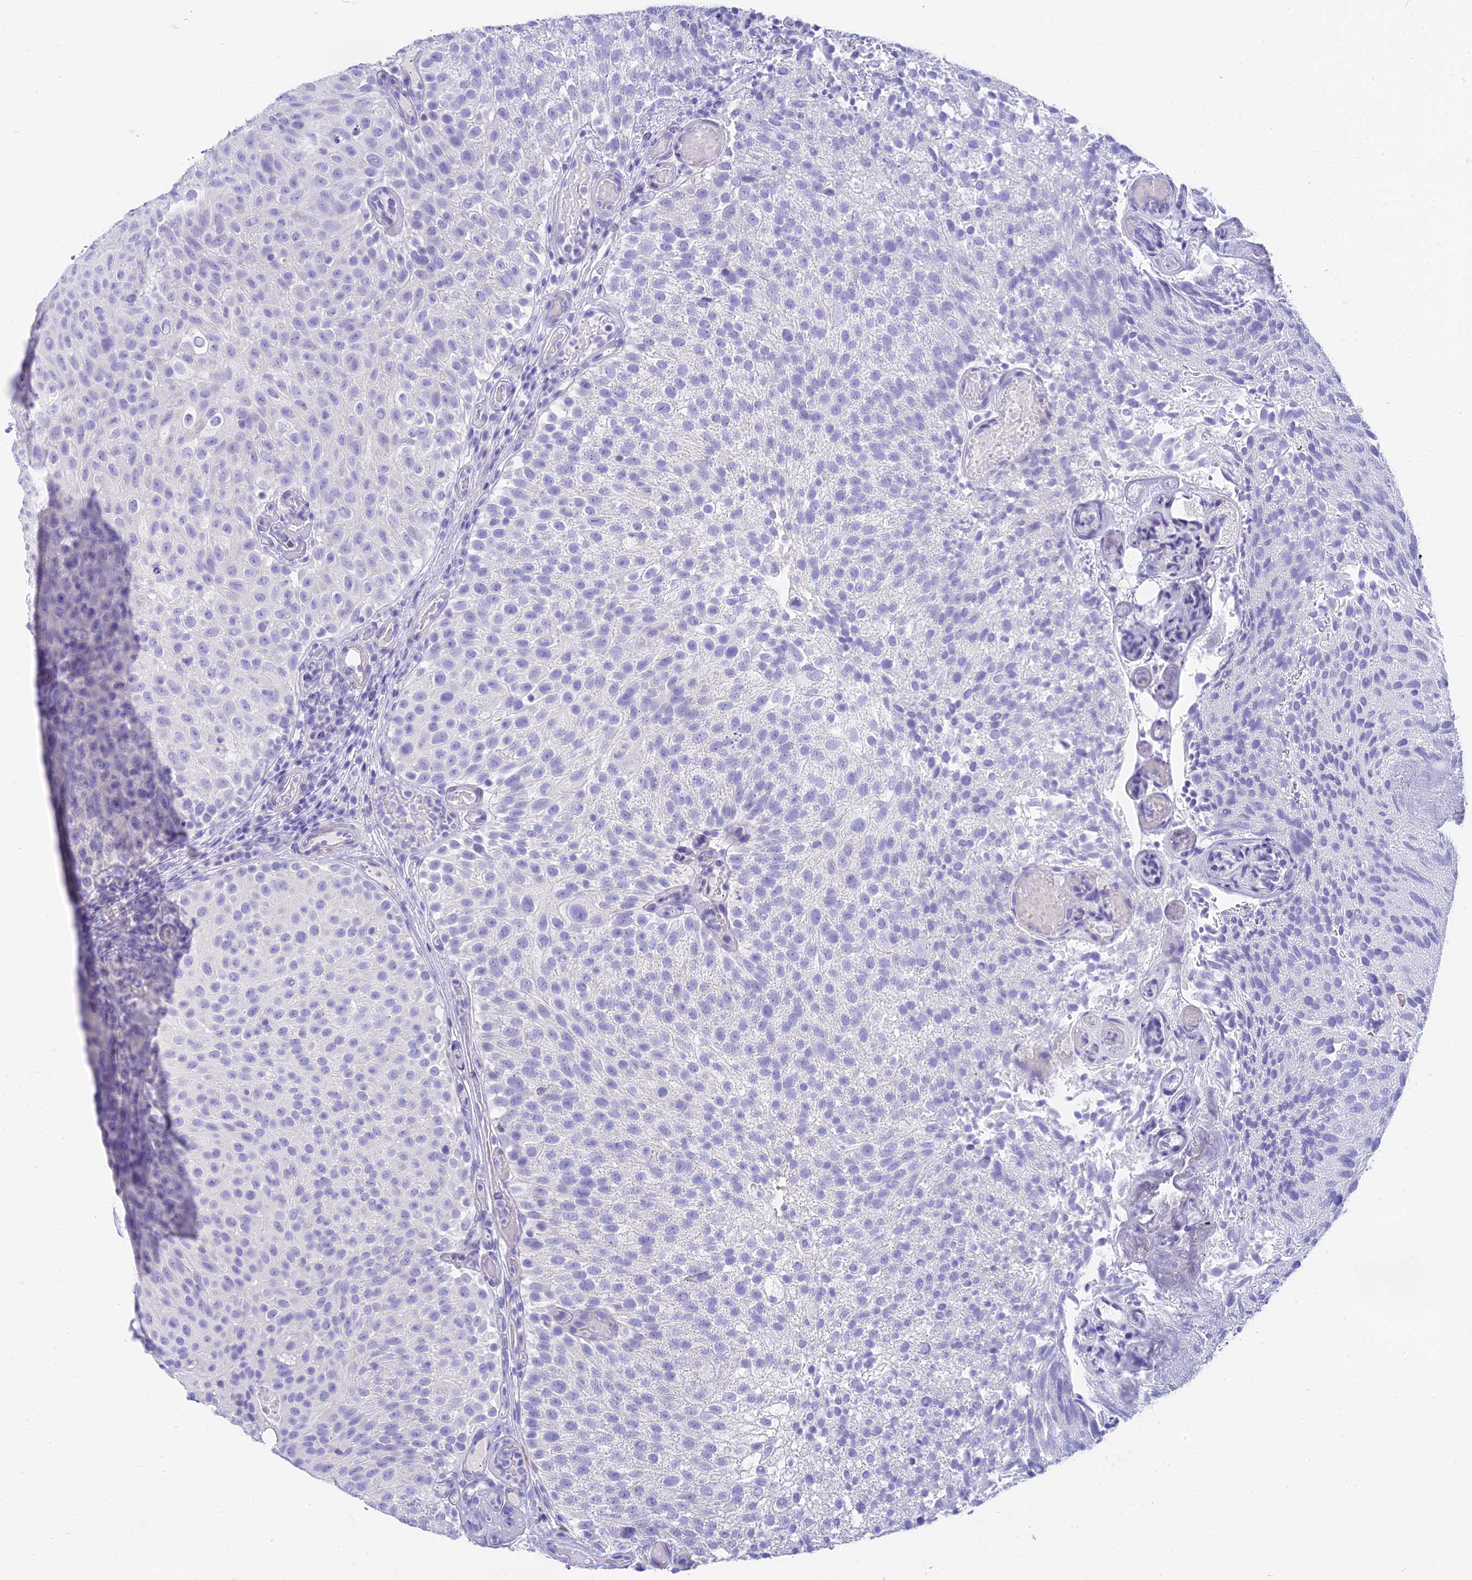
{"staining": {"intensity": "negative", "quantity": "none", "location": "none"}, "tissue": "urothelial cancer", "cell_type": "Tumor cells", "image_type": "cancer", "snomed": [{"axis": "morphology", "description": "Urothelial carcinoma, Low grade"}, {"axis": "topography", "description": "Urinary bladder"}], "caption": "Immunohistochemical staining of human urothelial cancer displays no significant staining in tumor cells.", "gene": "SLC36A2", "patient": {"sex": "male", "age": 78}}